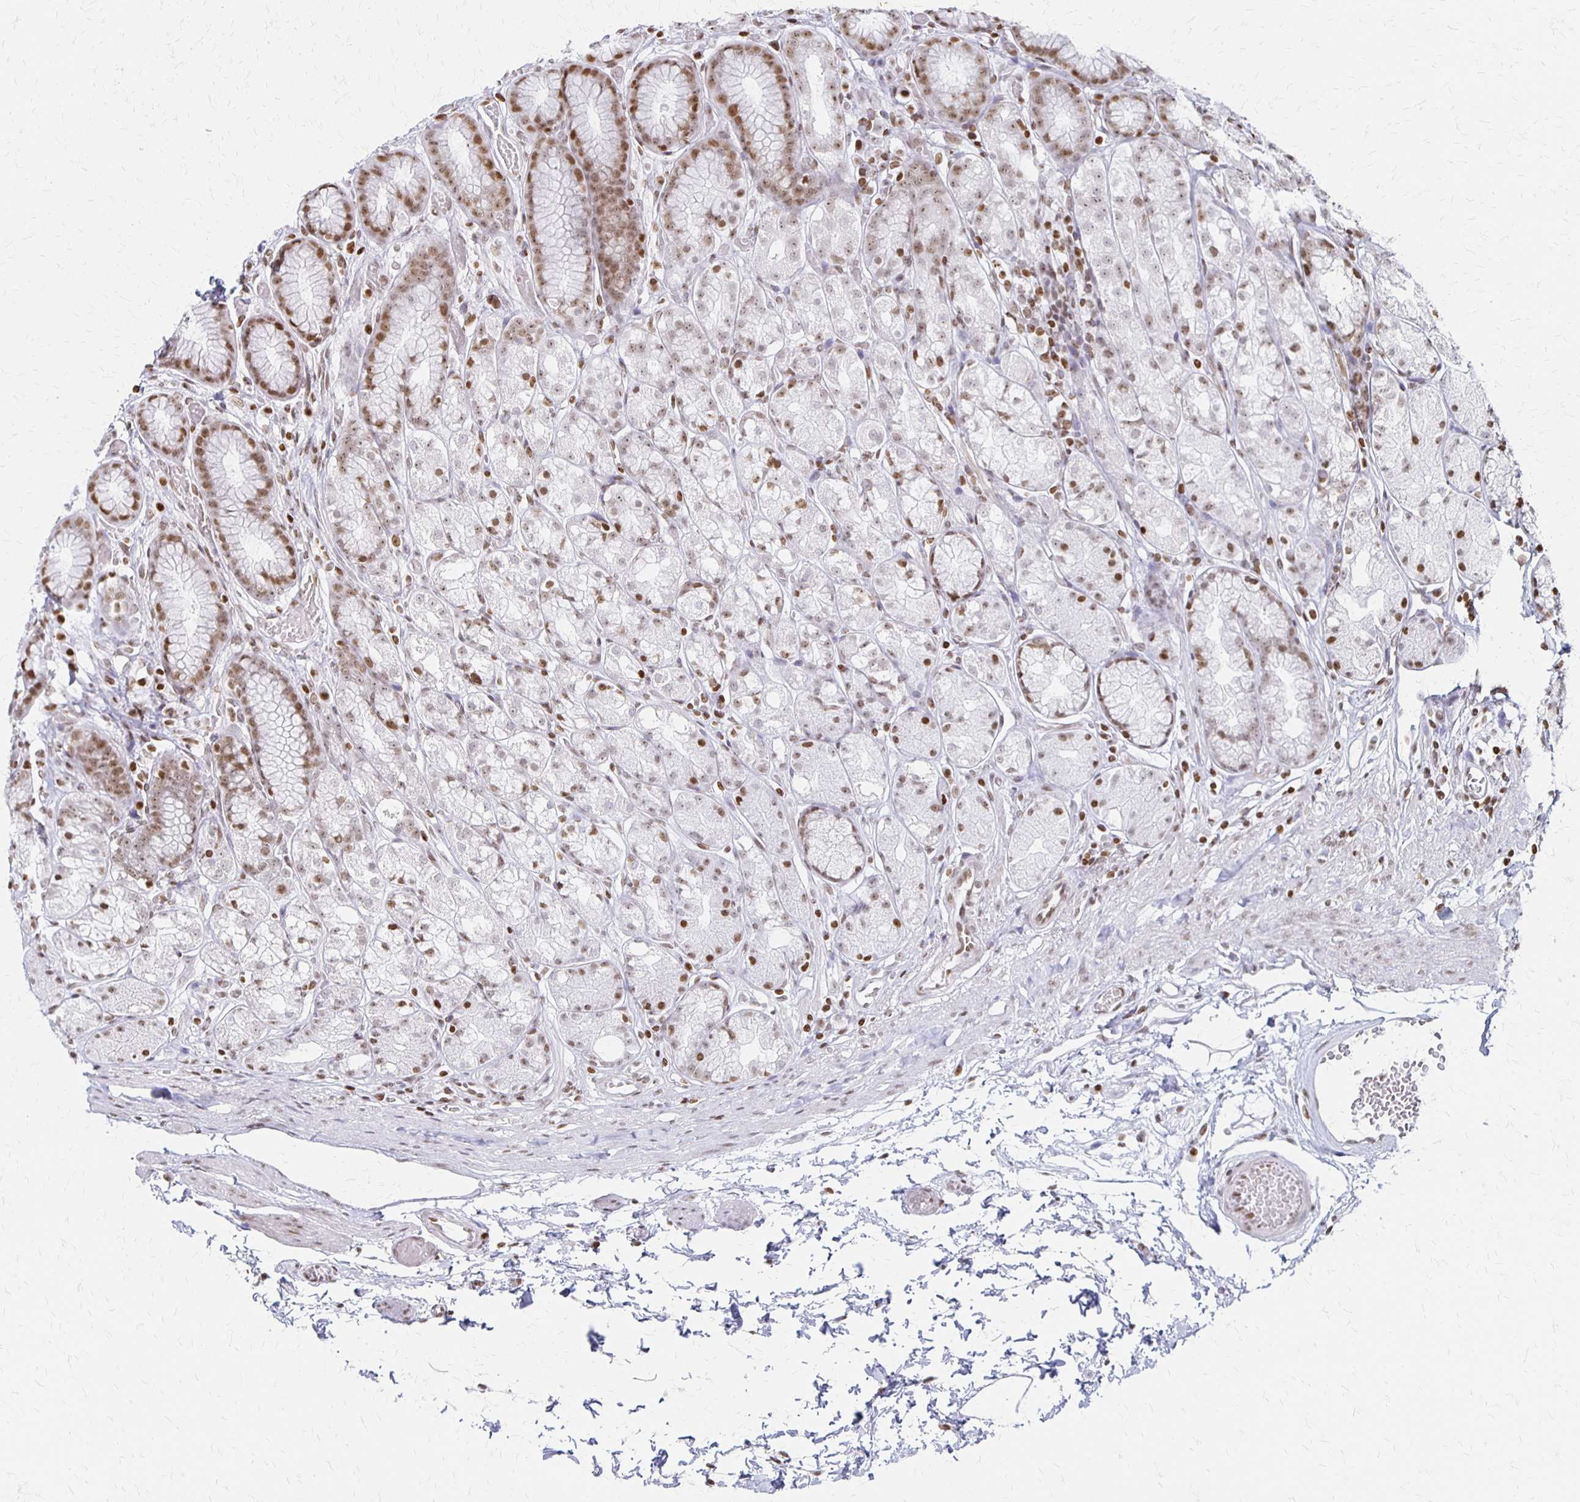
{"staining": {"intensity": "moderate", "quantity": "<25%", "location": "nuclear"}, "tissue": "stomach", "cell_type": "Glandular cells", "image_type": "normal", "snomed": [{"axis": "morphology", "description": "Normal tissue, NOS"}, {"axis": "topography", "description": "Smooth muscle"}, {"axis": "topography", "description": "Stomach"}], "caption": "The histopathology image exhibits immunohistochemical staining of normal stomach. There is moderate nuclear staining is appreciated in about <25% of glandular cells.", "gene": "ZNF280C", "patient": {"sex": "male", "age": 70}}